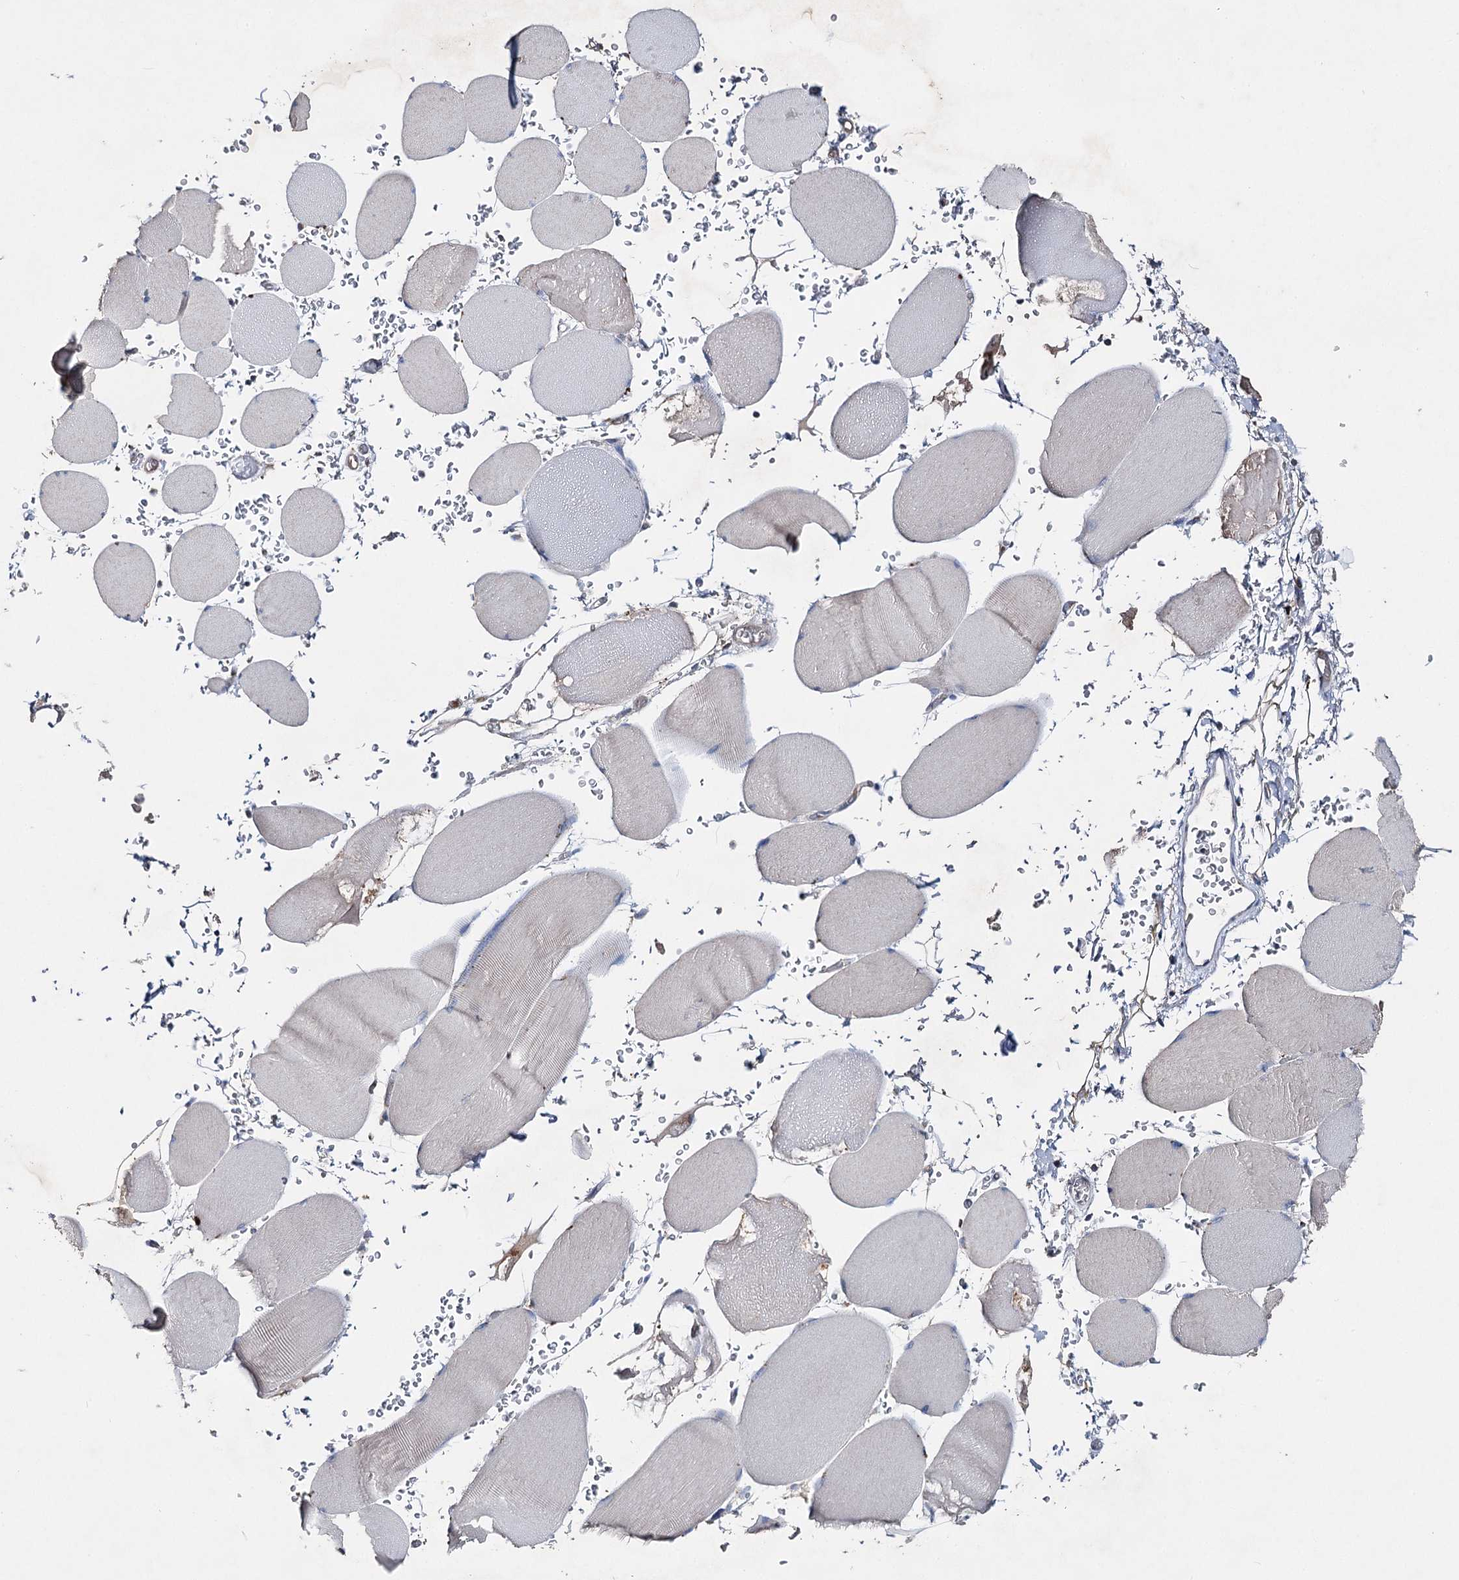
{"staining": {"intensity": "negative", "quantity": "none", "location": "none"}, "tissue": "skeletal muscle", "cell_type": "Myocytes", "image_type": "normal", "snomed": [{"axis": "morphology", "description": "Normal tissue, NOS"}, {"axis": "topography", "description": "Skeletal muscle"}, {"axis": "topography", "description": "Head-Neck"}], "caption": "DAB (3,3'-diaminobenzidine) immunohistochemical staining of unremarkable skeletal muscle exhibits no significant expression in myocytes.", "gene": "IL1RAP", "patient": {"sex": "male", "age": 66}}